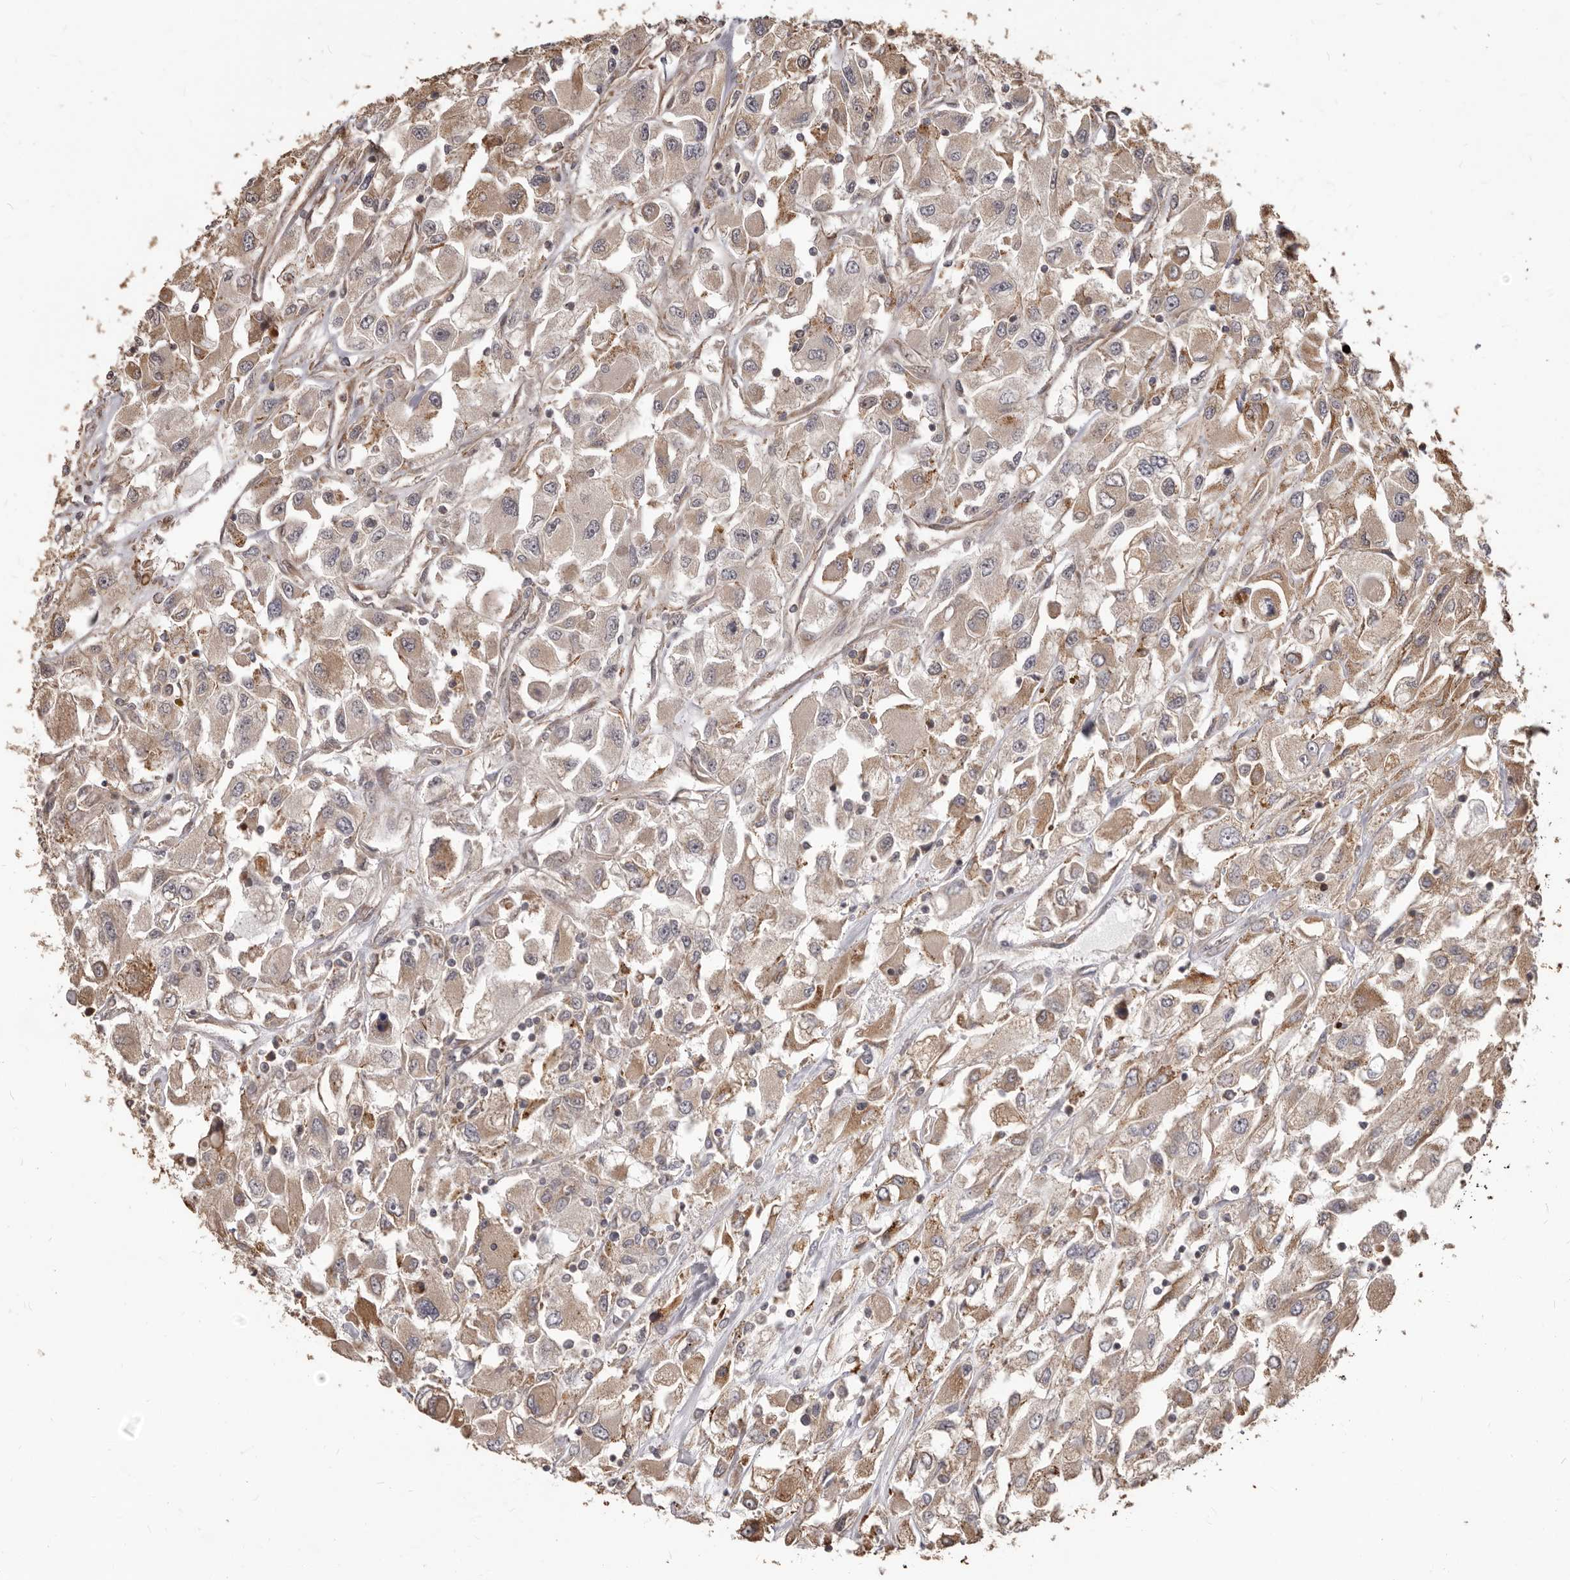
{"staining": {"intensity": "moderate", "quantity": ">75%", "location": "cytoplasmic/membranous"}, "tissue": "renal cancer", "cell_type": "Tumor cells", "image_type": "cancer", "snomed": [{"axis": "morphology", "description": "Adenocarcinoma, NOS"}, {"axis": "topography", "description": "Kidney"}], "caption": "Protein staining reveals moderate cytoplasmic/membranous staining in about >75% of tumor cells in renal cancer (adenocarcinoma).", "gene": "MTO1", "patient": {"sex": "female", "age": 52}}